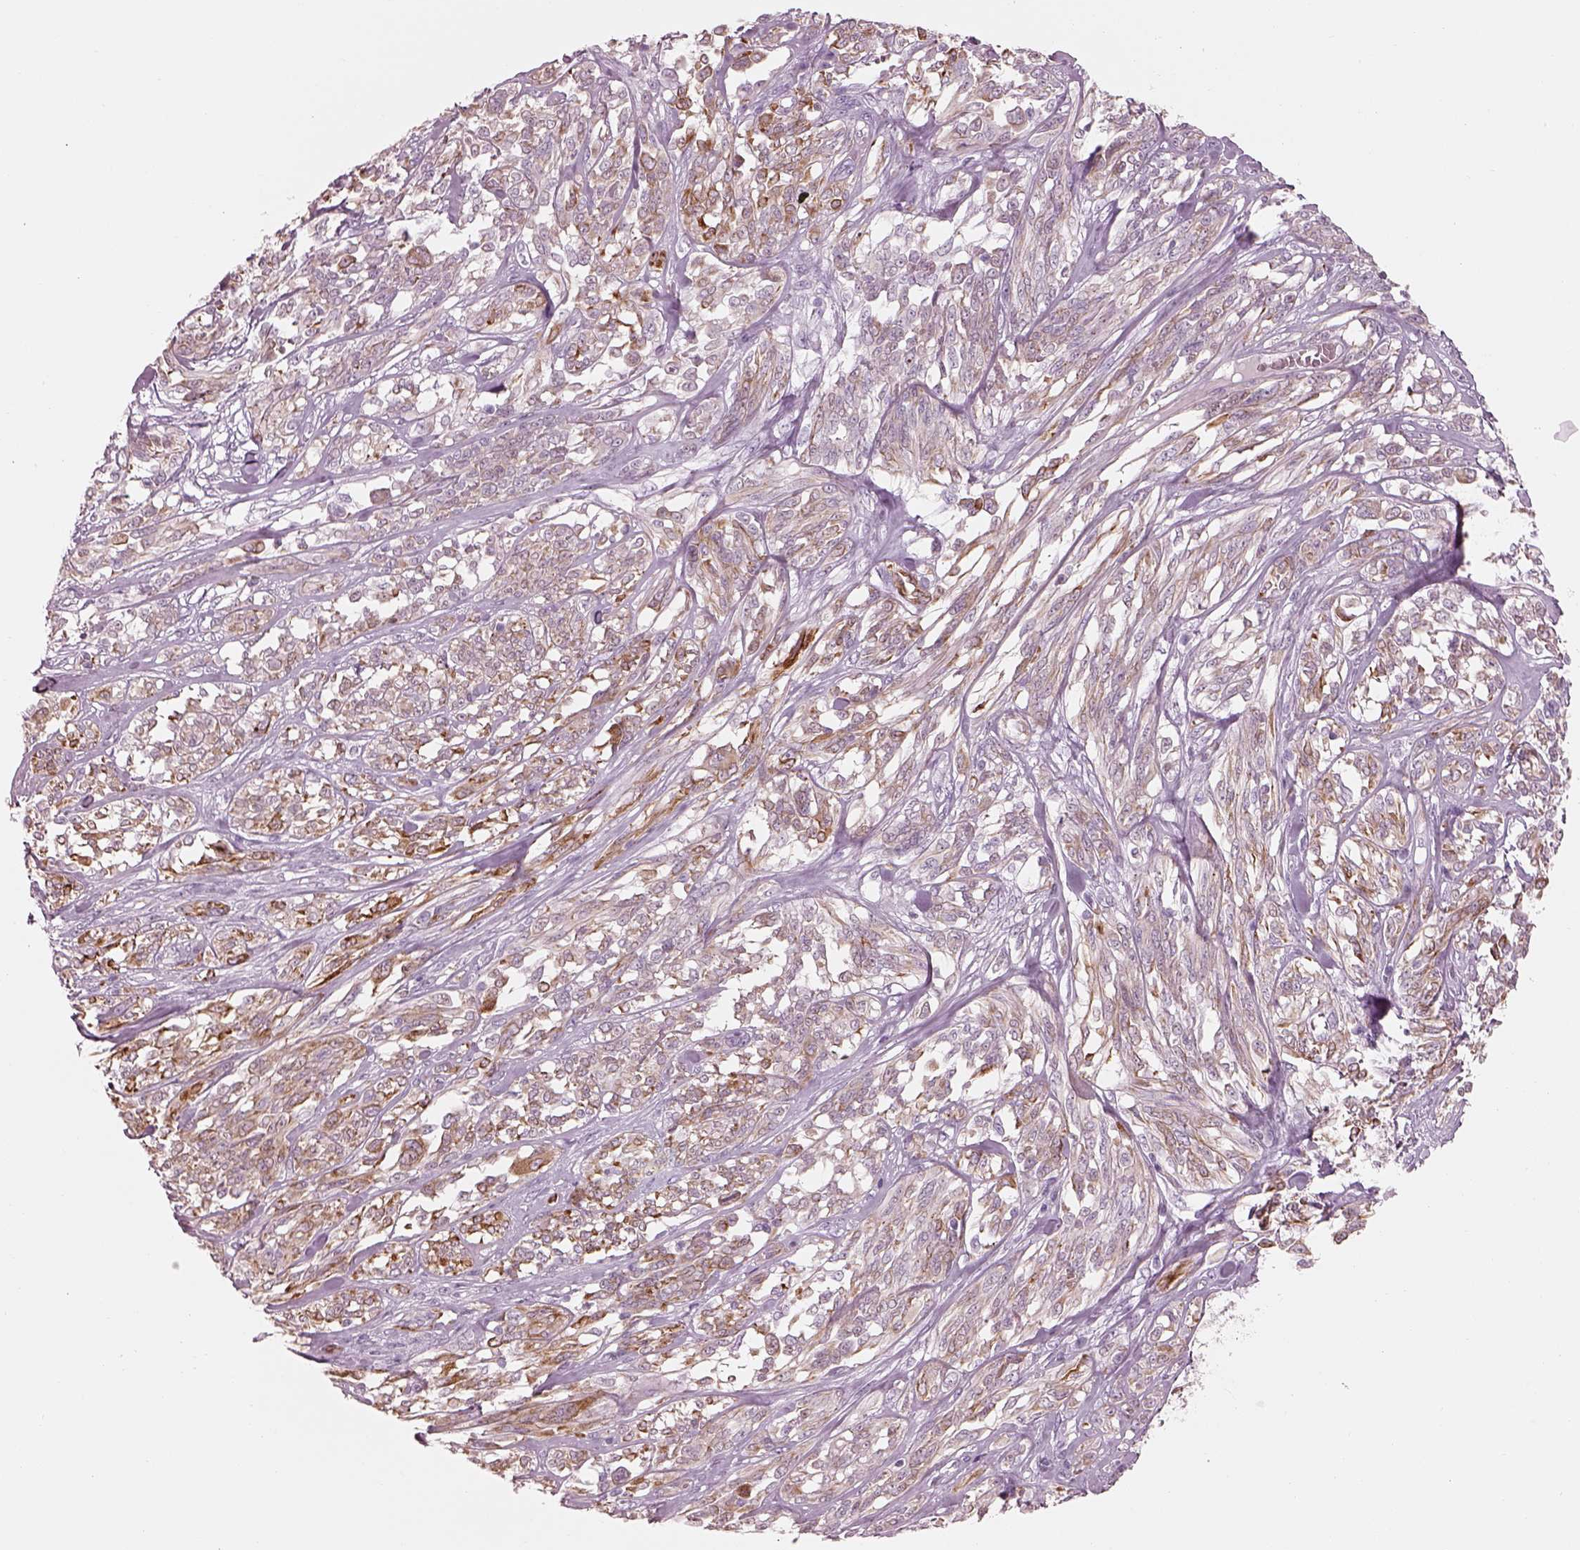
{"staining": {"intensity": "moderate", "quantity": "<25%", "location": "cytoplasmic/membranous"}, "tissue": "melanoma", "cell_type": "Tumor cells", "image_type": "cancer", "snomed": [{"axis": "morphology", "description": "Malignant melanoma, NOS"}, {"axis": "topography", "description": "Skin"}], "caption": "Immunohistochemical staining of malignant melanoma displays moderate cytoplasmic/membranous protein staining in about <25% of tumor cells.", "gene": "RSPH9", "patient": {"sex": "female", "age": 91}}